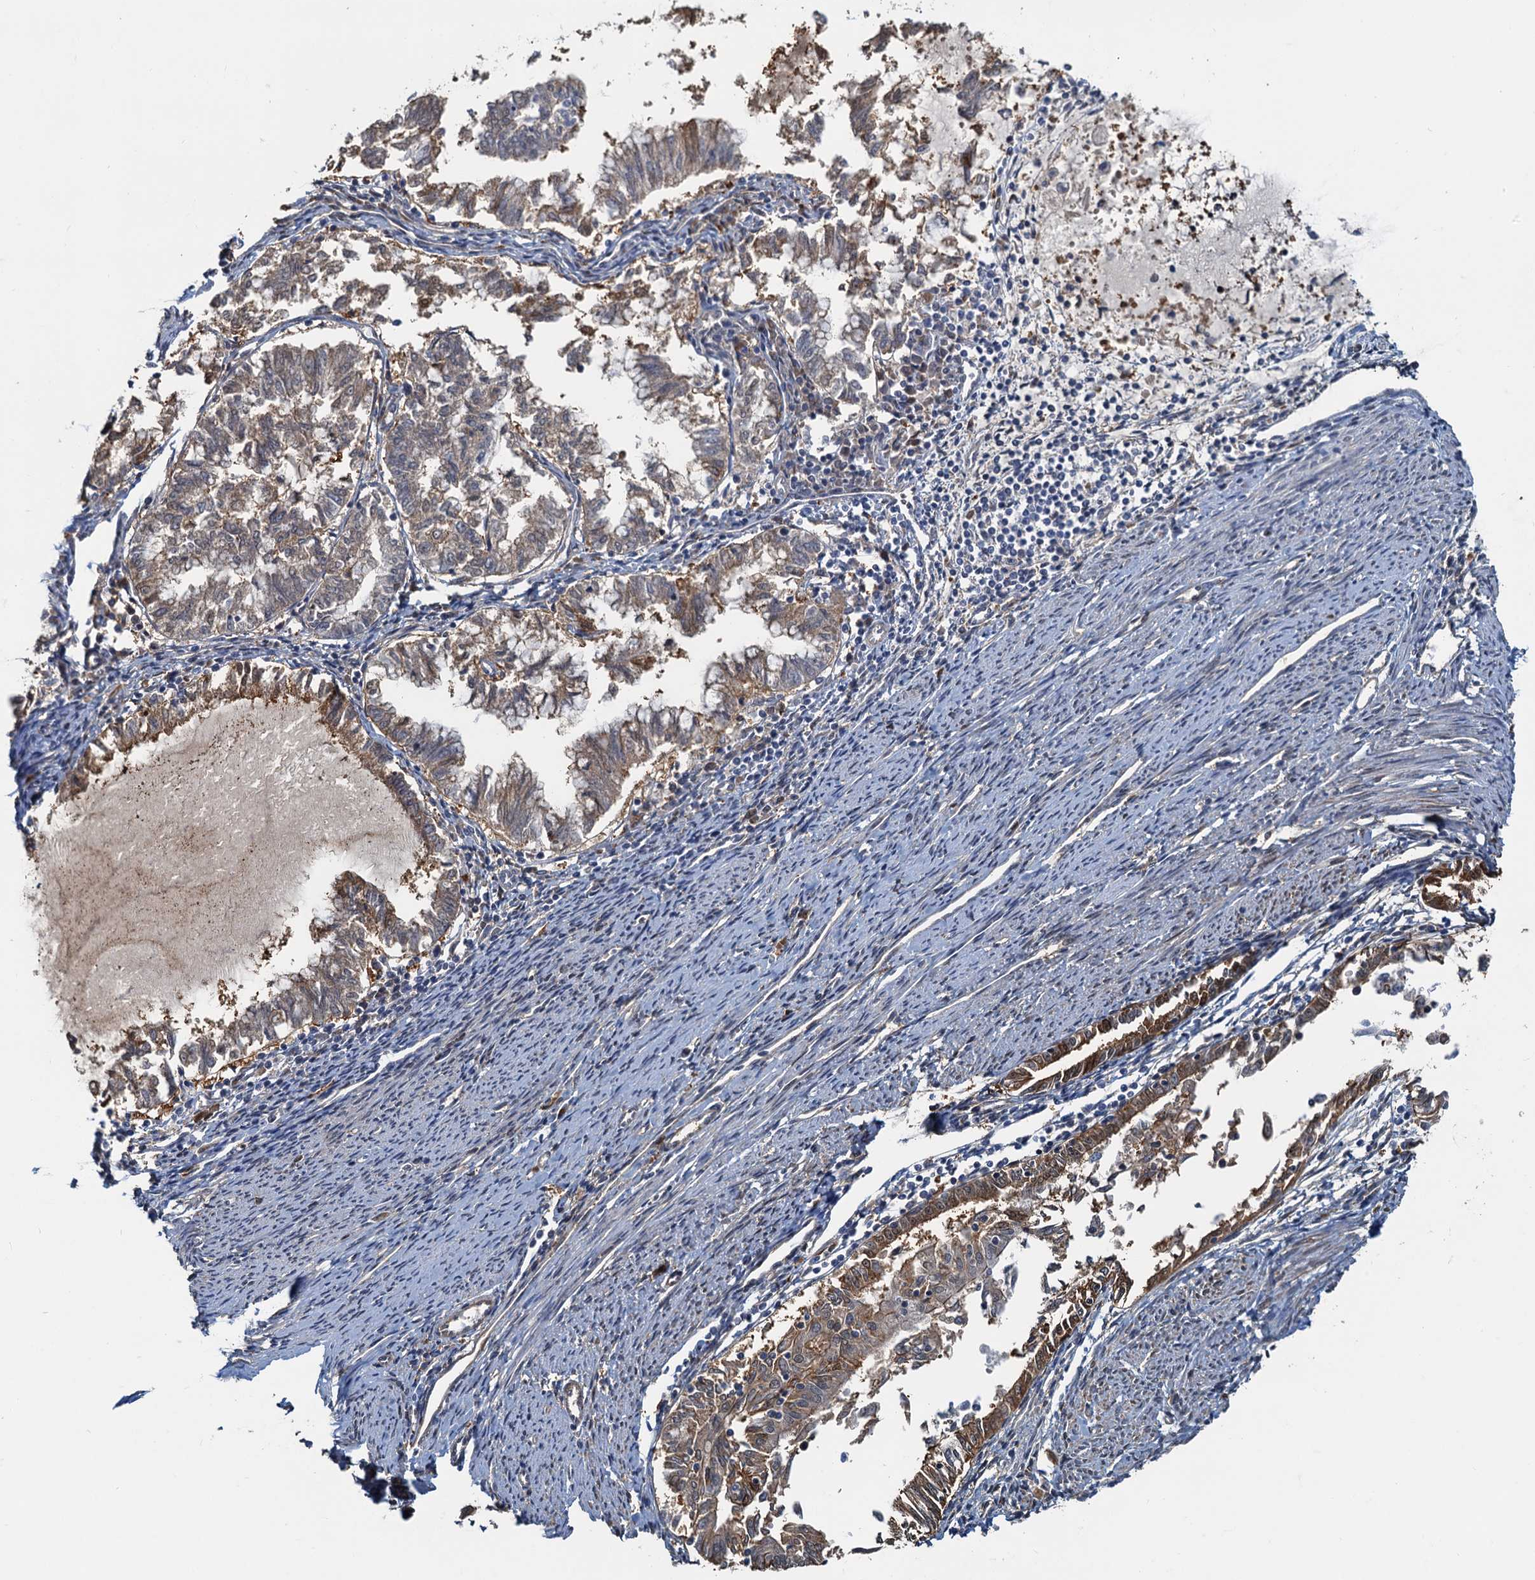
{"staining": {"intensity": "moderate", "quantity": "25%-75%", "location": "cytoplasmic/membranous"}, "tissue": "endometrial cancer", "cell_type": "Tumor cells", "image_type": "cancer", "snomed": [{"axis": "morphology", "description": "Adenocarcinoma, NOS"}, {"axis": "topography", "description": "Endometrium"}], "caption": "Protein expression analysis of human endometrial cancer (adenocarcinoma) reveals moderate cytoplasmic/membranous positivity in approximately 25%-75% of tumor cells.", "gene": "SPINDOC", "patient": {"sex": "female", "age": 79}}